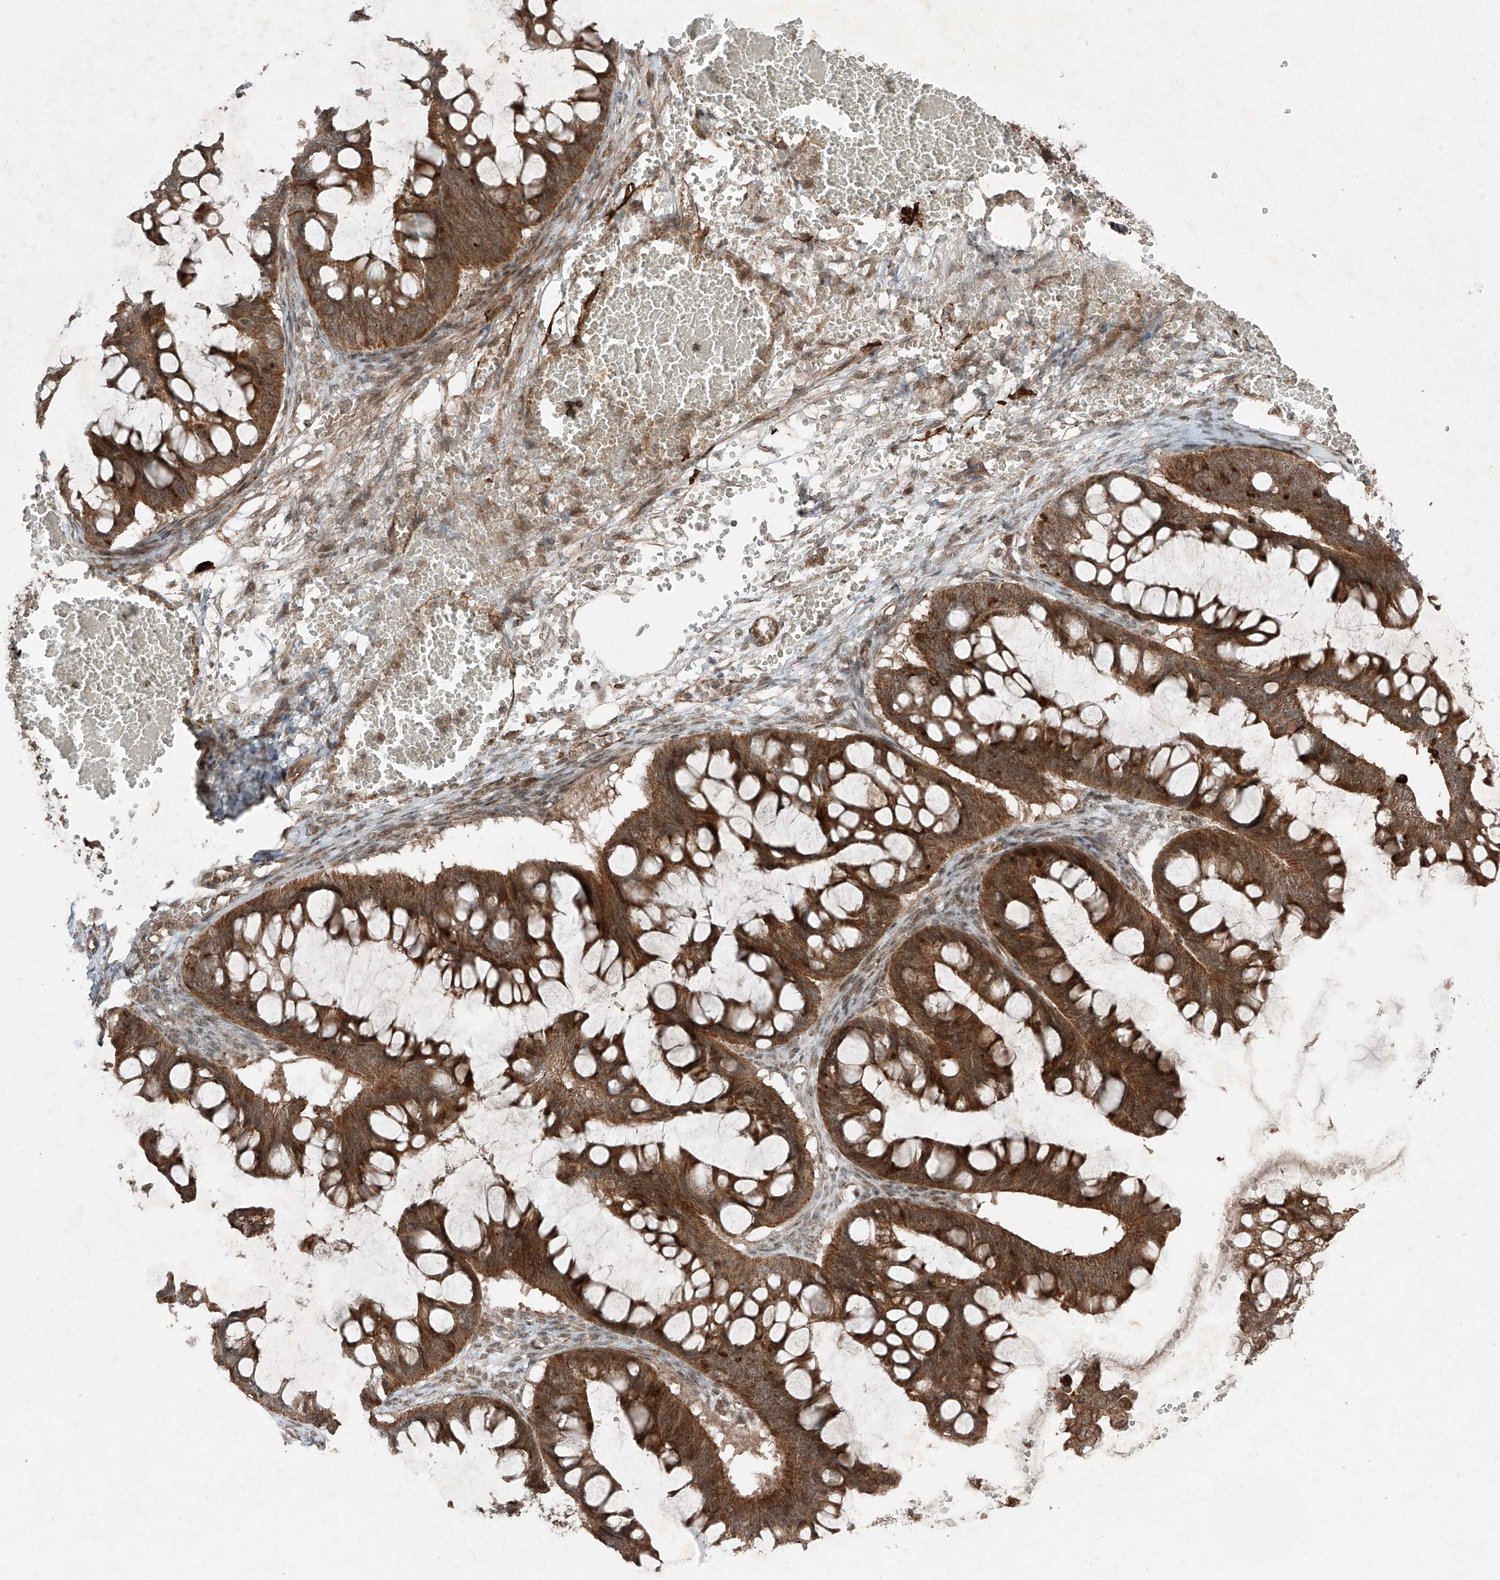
{"staining": {"intensity": "strong", "quantity": ">75%", "location": "cytoplasmic/membranous"}, "tissue": "ovarian cancer", "cell_type": "Tumor cells", "image_type": "cancer", "snomed": [{"axis": "morphology", "description": "Cystadenocarcinoma, mucinous, NOS"}, {"axis": "topography", "description": "Ovary"}], "caption": "Tumor cells display strong cytoplasmic/membranous expression in about >75% of cells in ovarian cancer (mucinous cystadenocarcinoma).", "gene": "ZNF620", "patient": {"sex": "female", "age": 73}}